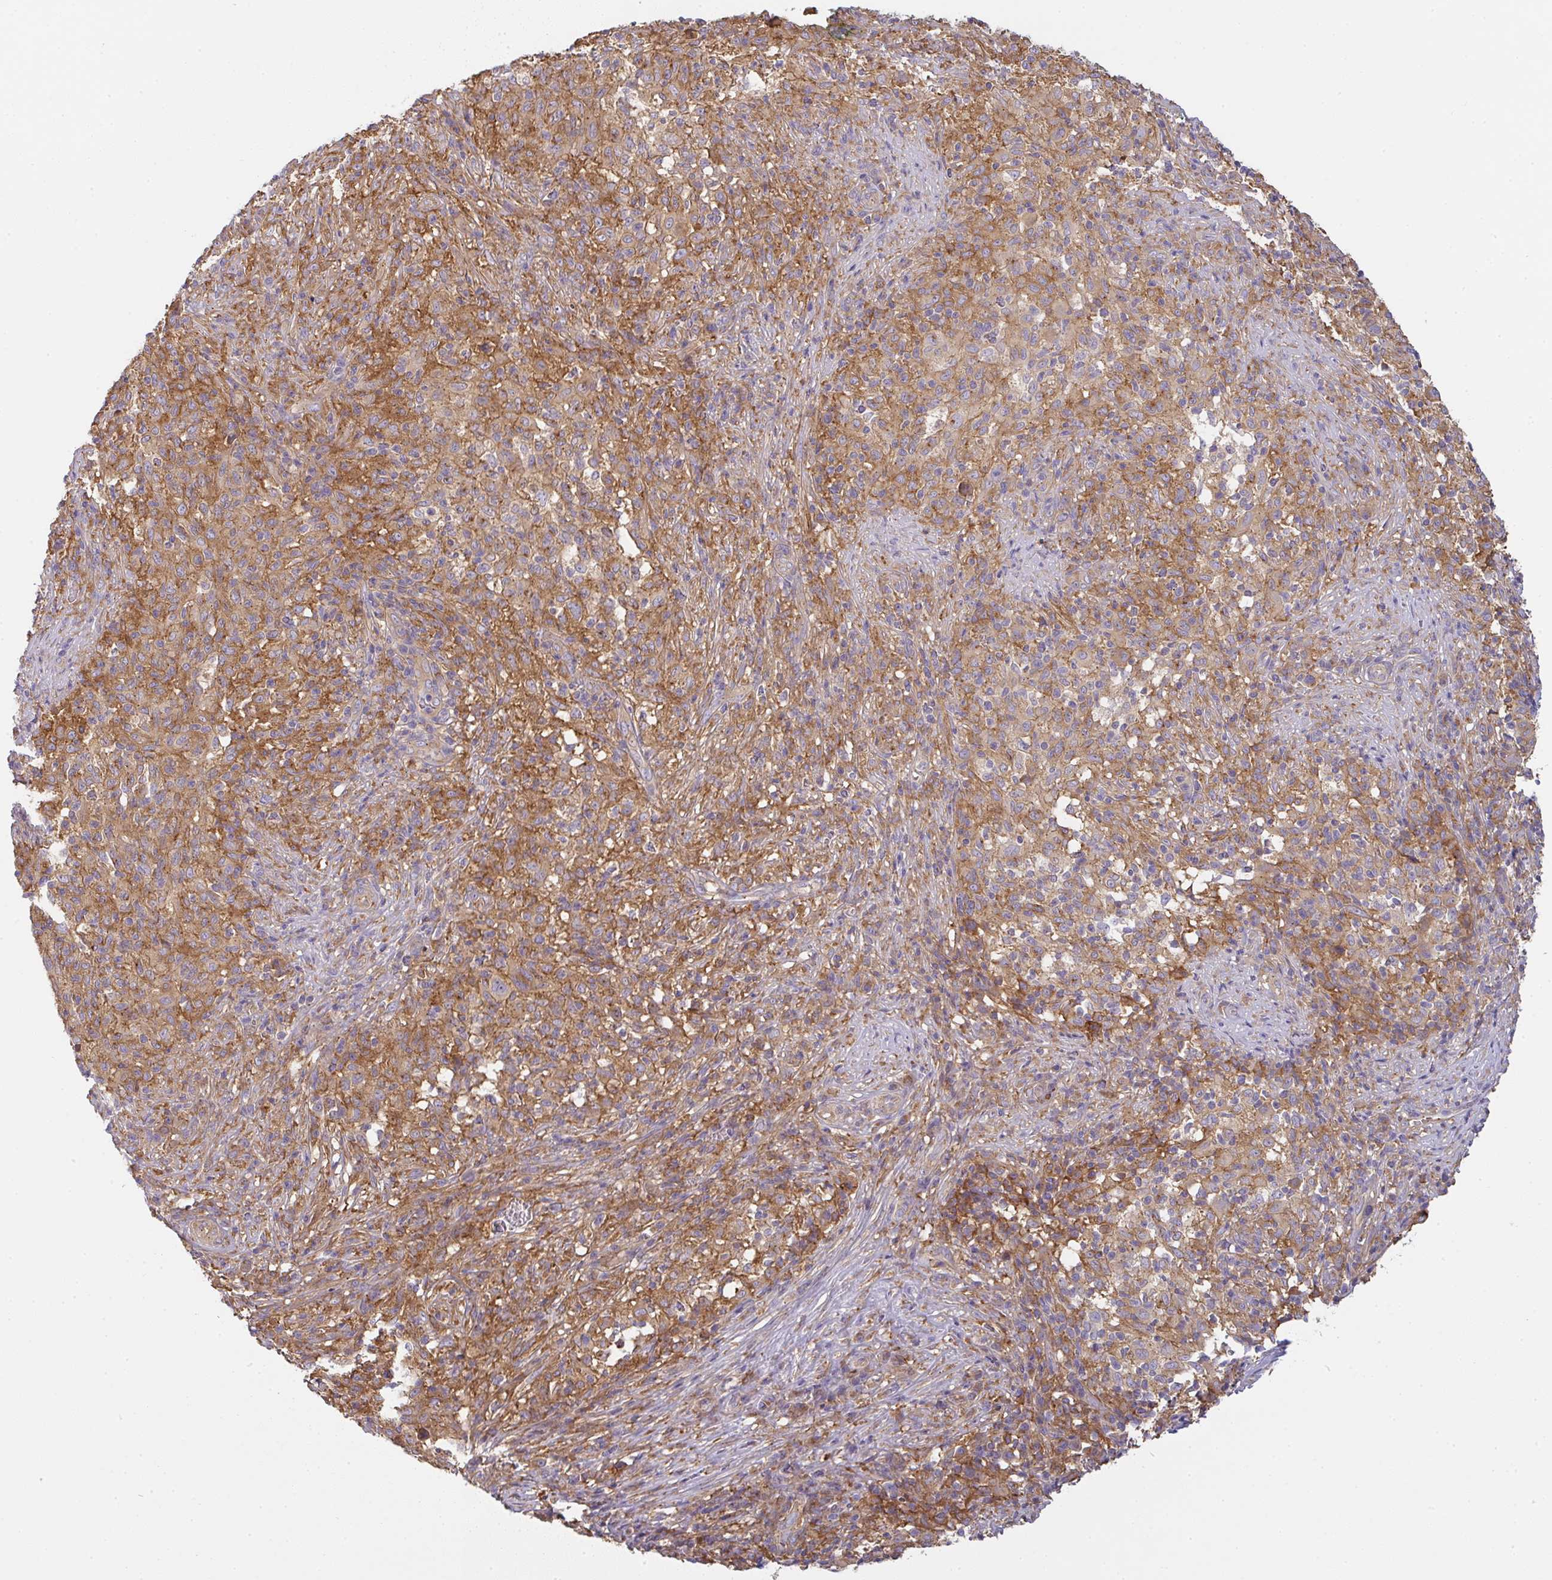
{"staining": {"intensity": "moderate", "quantity": ">75%", "location": "cytoplasmic/membranous"}, "tissue": "melanoma", "cell_type": "Tumor cells", "image_type": "cancer", "snomed": [{"axis": "morphology", "description": "Malignant melanoma, NOS"}, {"axis": "topography", "description": "Skin"}], "caption": "This image demonstrates melanoma stained with IHC to label a protein in brown. The cytoplasmic/membranous of tumor cells show moderate positivity for the protein. Nuclei are counter-stained blue.", "gene": "SNX5", "patient": {"sex": "male", "age": 66}}